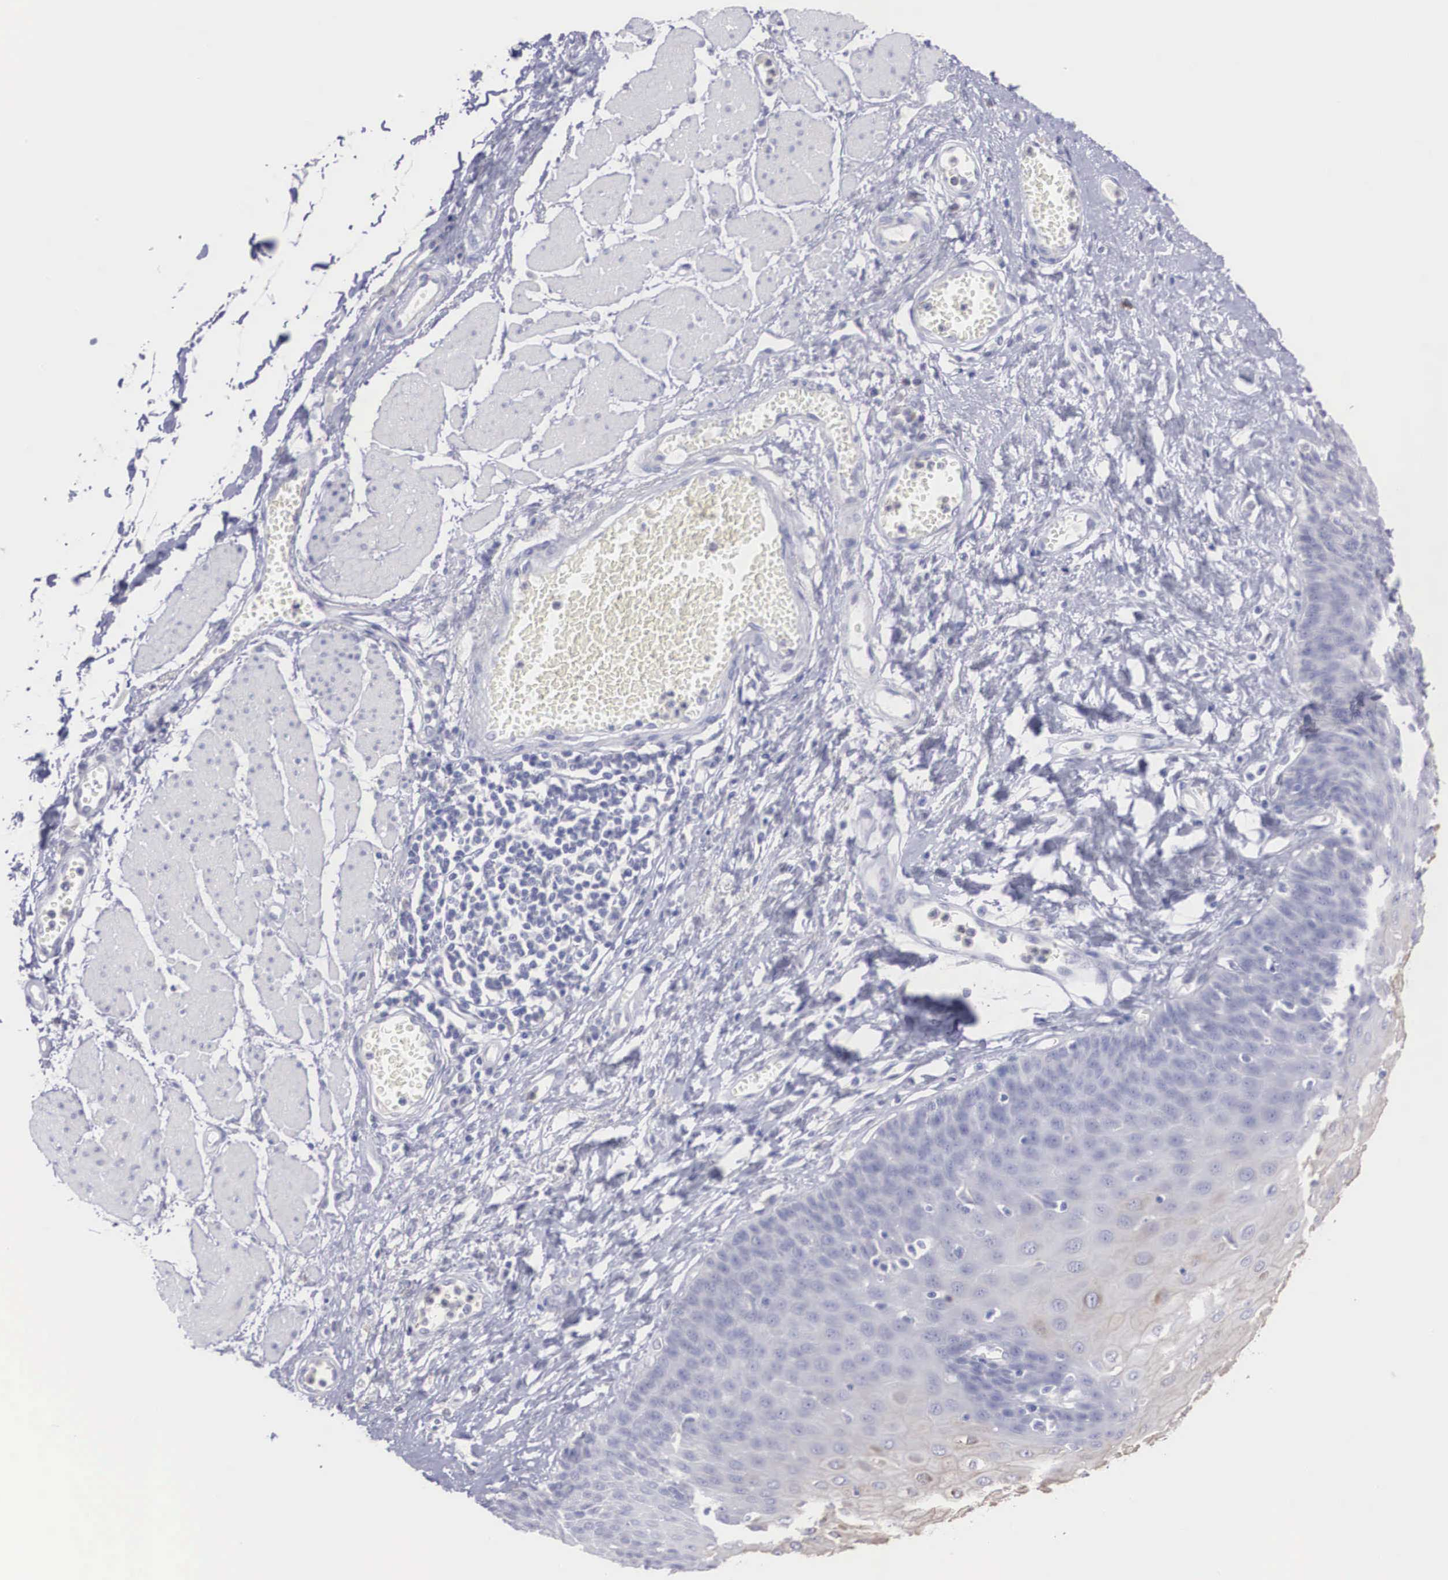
{"staining": {"intensity": "weak", "quantity": "<25%", "location": "cytoplasmic/membranous"}, "tissue": "esophagus", "cell_type": "Squamous epithelial cells", "image_type": "normal", "snomed": [{"axis": "morphology", "description": "Normal tissue, NOS"}, {"axis": "topography", "description": "Esophagus"}], "caption": "A photomicrograph of esophagus stained for a protein exhibits no brown staining in squamous epithelial cells.", "gene": "REPS2", "patient": {"sex": "male", "age": 65}}